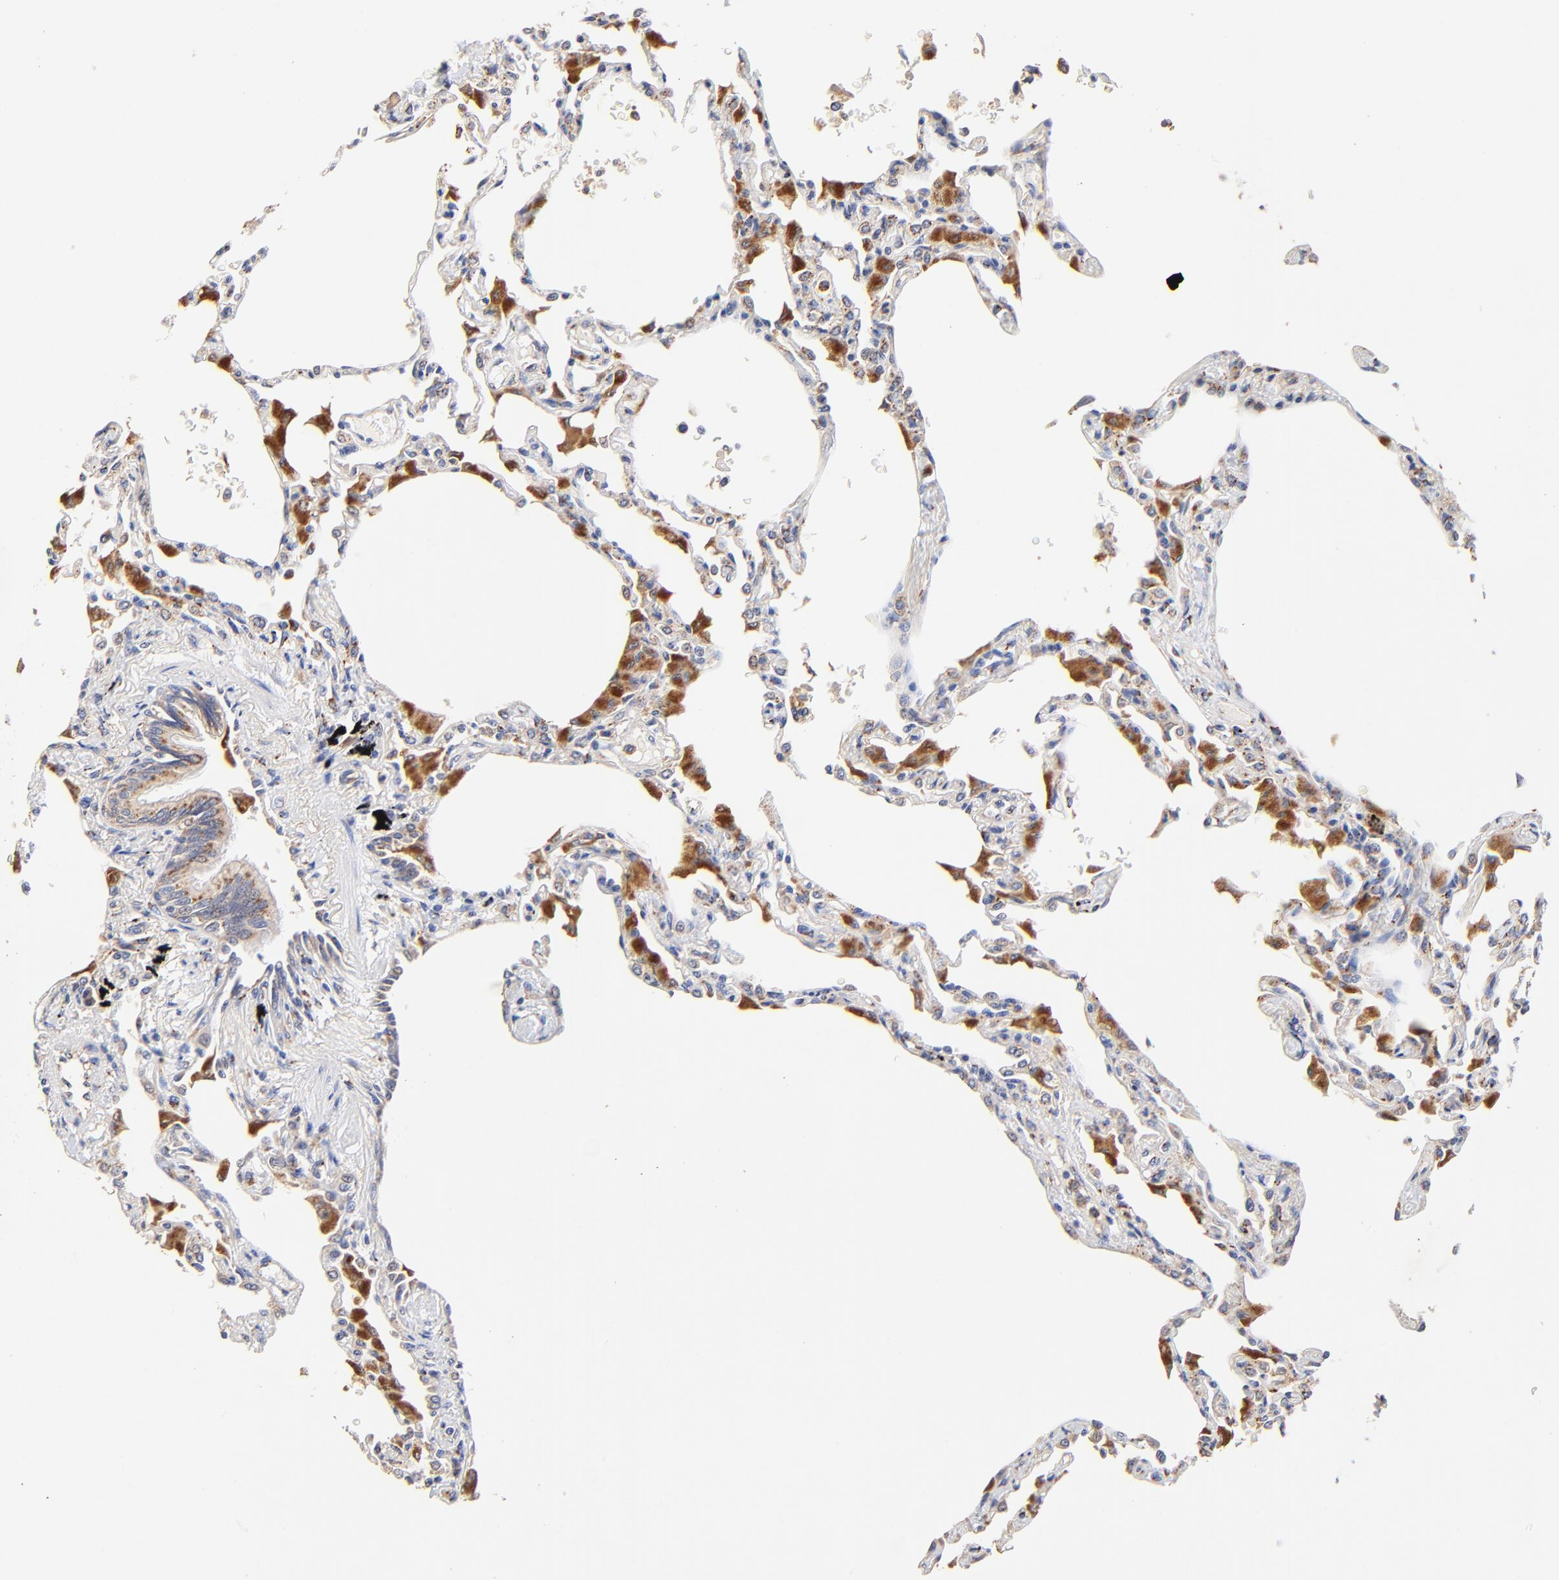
{"staining": {"intensity": "negative", "quantity": "none", "location": "none"}, "tissue": "lung", "cell_type": "Alveolar cells", "image_type": "normal", "snomed": [{"axis": "morphology", "description": "Normal tissue, NOS"}, {"axis": "topography", "description": "Lung"}], "caption": "An immunohistochemistry histopathology image of benign lung is shown. There is no staining in alveolar cells of lung. Brightfield microscopy of immunohistochemistry (IHC) stained with DAB (brown) and hematoxylin (blue), captured at high magnification.", "gene": "FMNL3", "patient": {"sex": "female", "age": 49}}